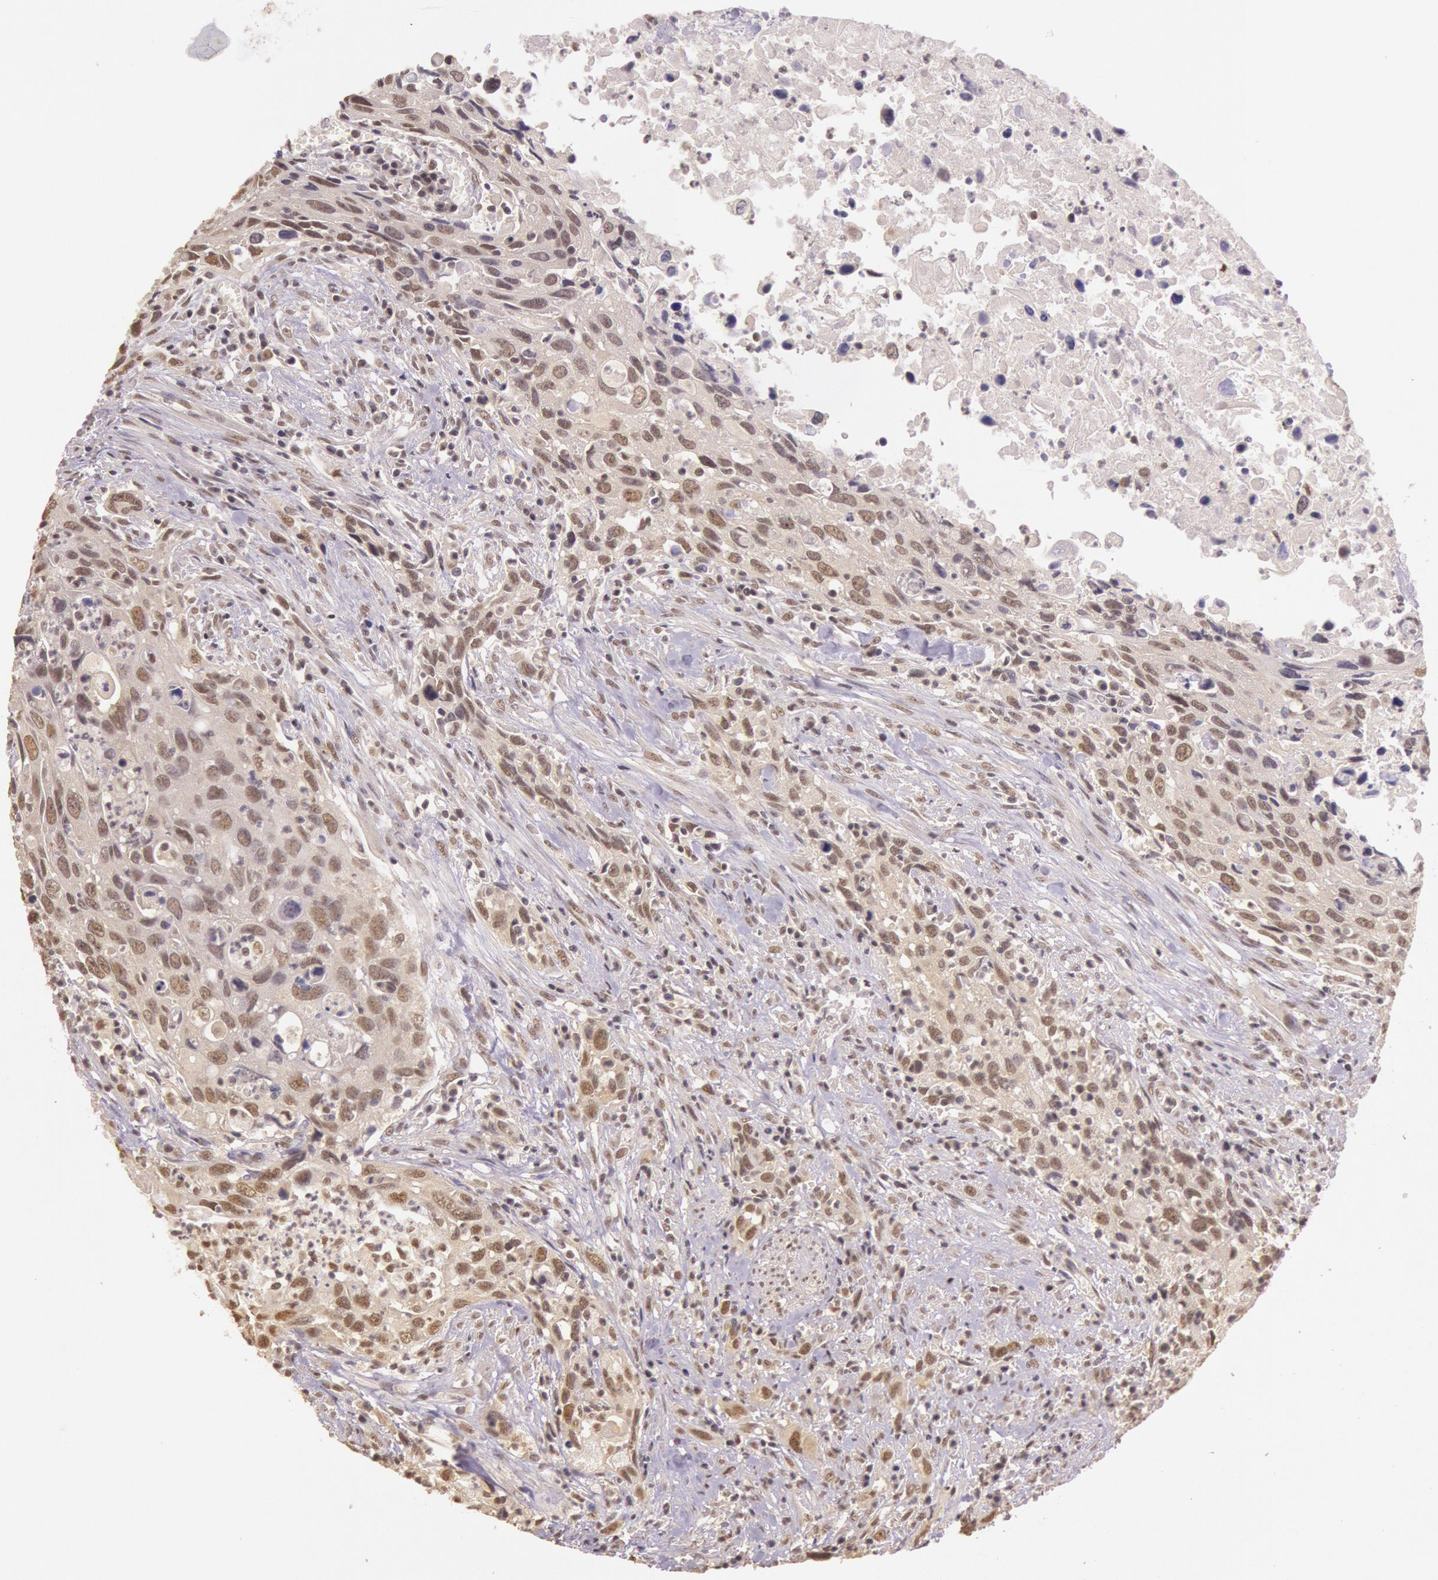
{"staining": {"intensity": "weak", "quantity": "25%-75%", "location": "cytoplasmic/membranous,nuclear"}, "tissue": "urothelial cancer", "cell_type": "Tumor cells", "image_type": "cancer", "snomed": [{"axis": "morphology", "description": "Urothelial carcinoma, High grade"}, {"axis": "topography", "description": "Urinary bladder"}], "caption": "This is an image of immunohistochemistry staining of urothelial carcinoma (high-grade), which shows weak staining in the cytoplasmic/membranous and nuclear of tumor cells.", "gene": "RTL10", "patient": {"sex": "male", "age": 71}}